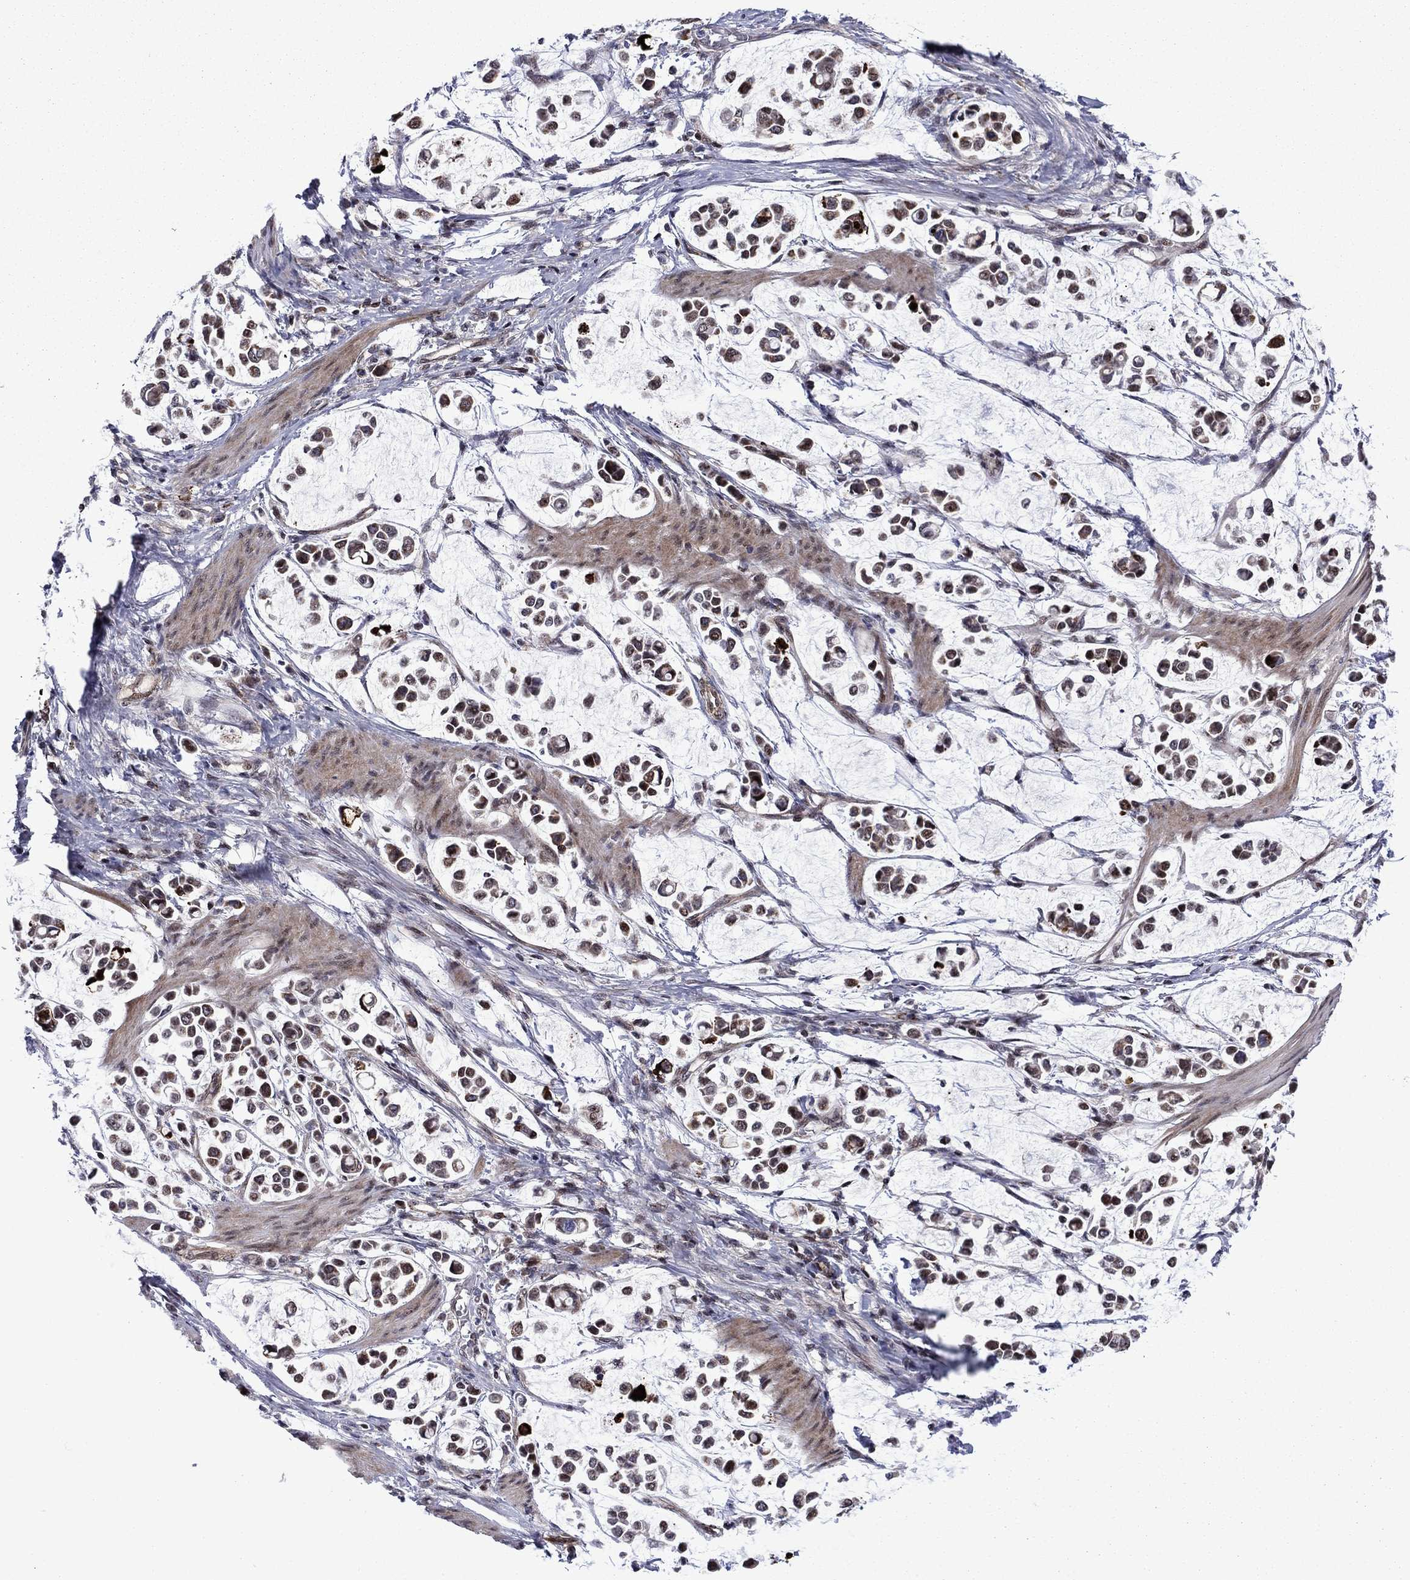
{"staining": {"intensity": "strong", "quantity": ">75%", "location": "nuclear"}, "tissue": "stomach cancer", "cell_type": "Tumor cells", "image_type": "cancer", "snomed": [{"axis": "morphology", "description": "Adenocarcinoma, NOS"}, {"axis": "topography", "description": "Stomach"}], "caption": "Human adenocarcinoma (stomach) stained with a brown dye displays strong nuclear positive staining in about >75% of tumor cells.", "gene": "SURF2", "patient": {"sex": "male", "age": 82}}